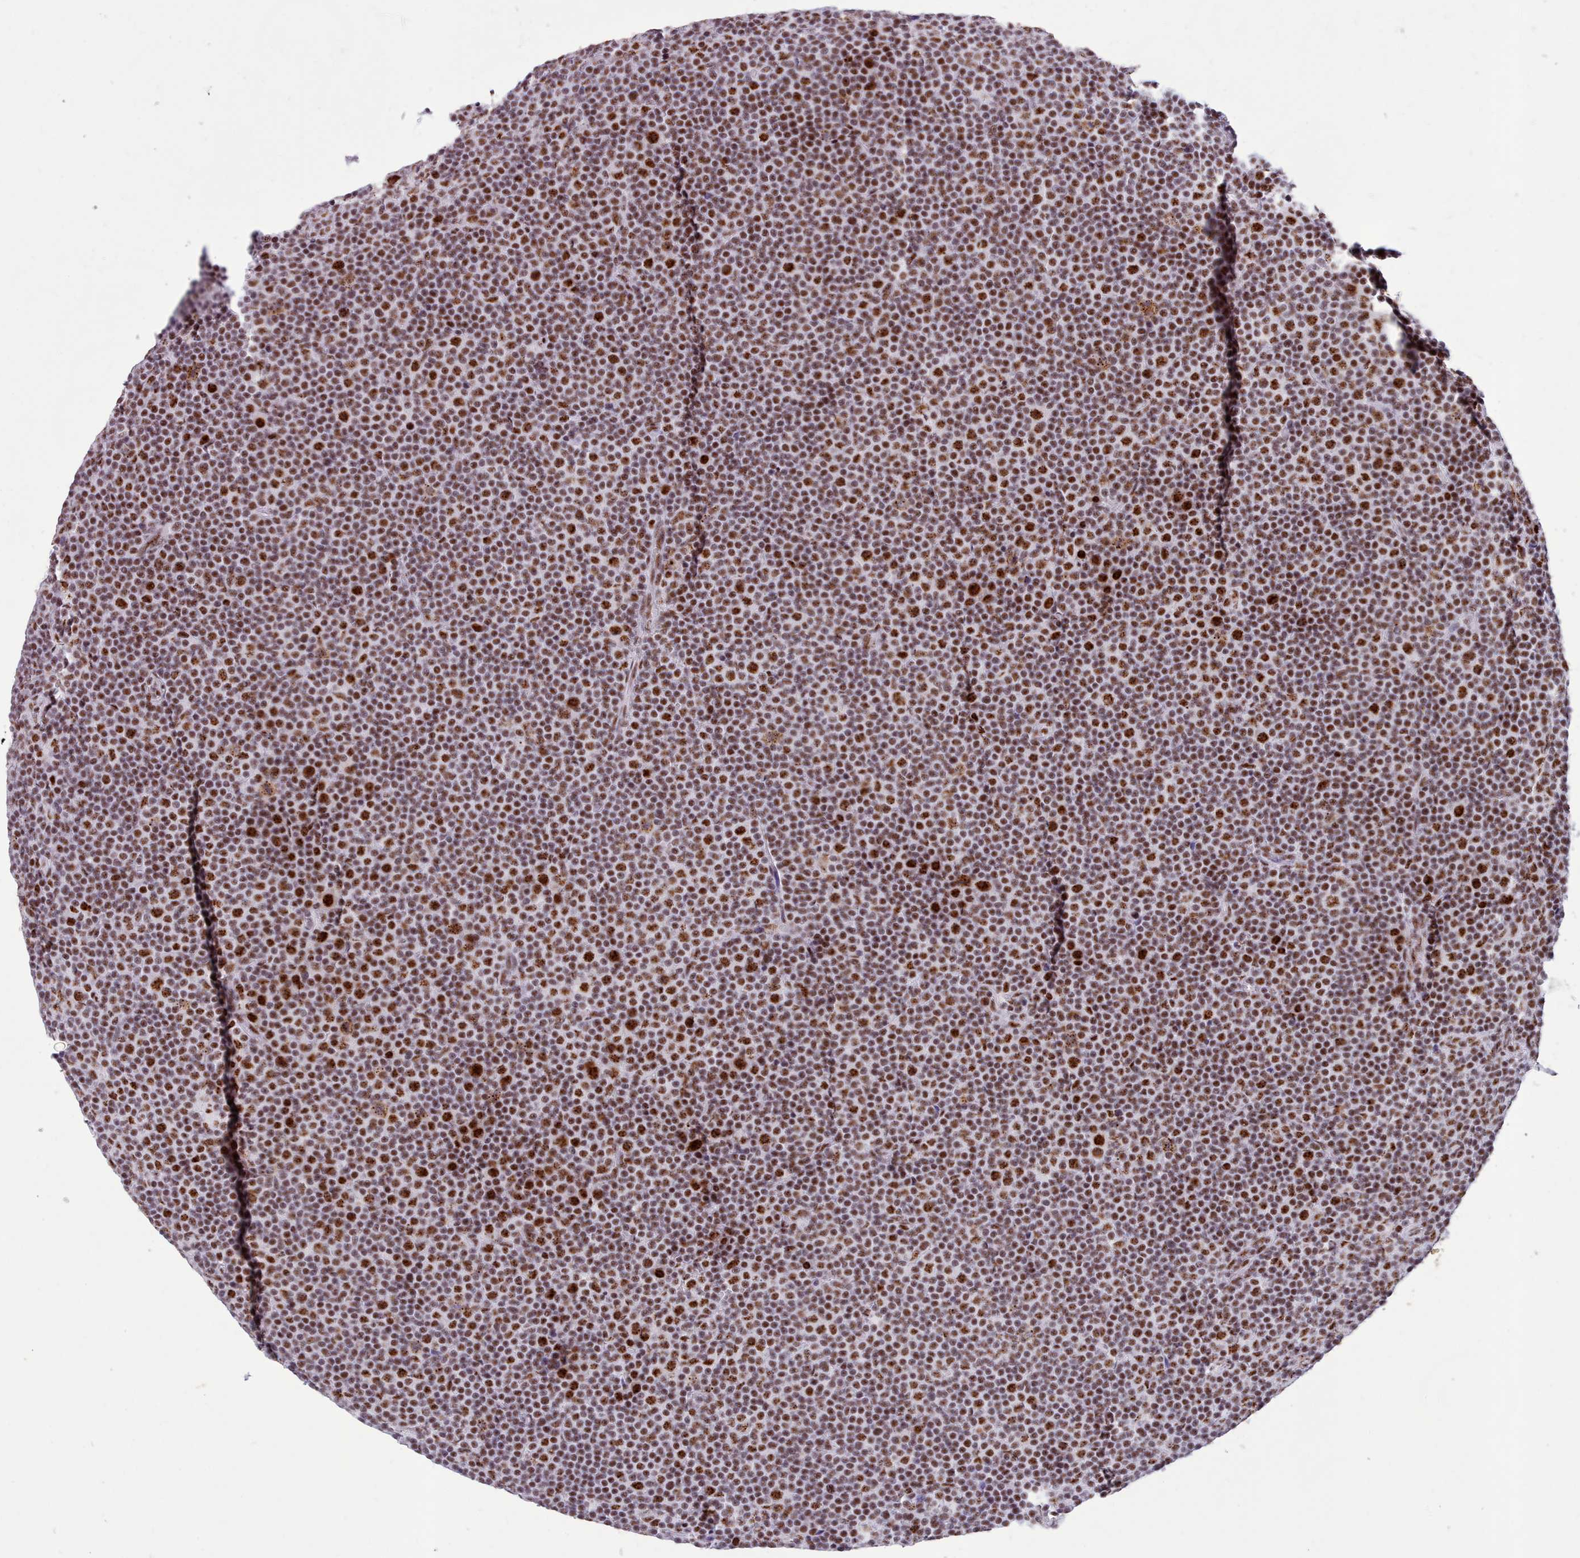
{"staining": {"intensity": "moderate", "quantity": ">75%", "location": "nuclear"}, "tissue": "lymphoma", "cell_type": "Tumor cells", "image_type": "cancer", "snomed": [{"axis": "morphology", "description": "Malignant lymphoma, non-Hodgkin's type, Low grade"}, {"axis": "topography", "description": "Lymph node"}], "caption": "Lymphoma stained with DAB immunohistochemistry (IHC) displays medium levels of moderate nuclear positivity in about >75% of tumor cells.", "gene": "TMEM35B", "patient": {"sex": "female", "age": 67}}